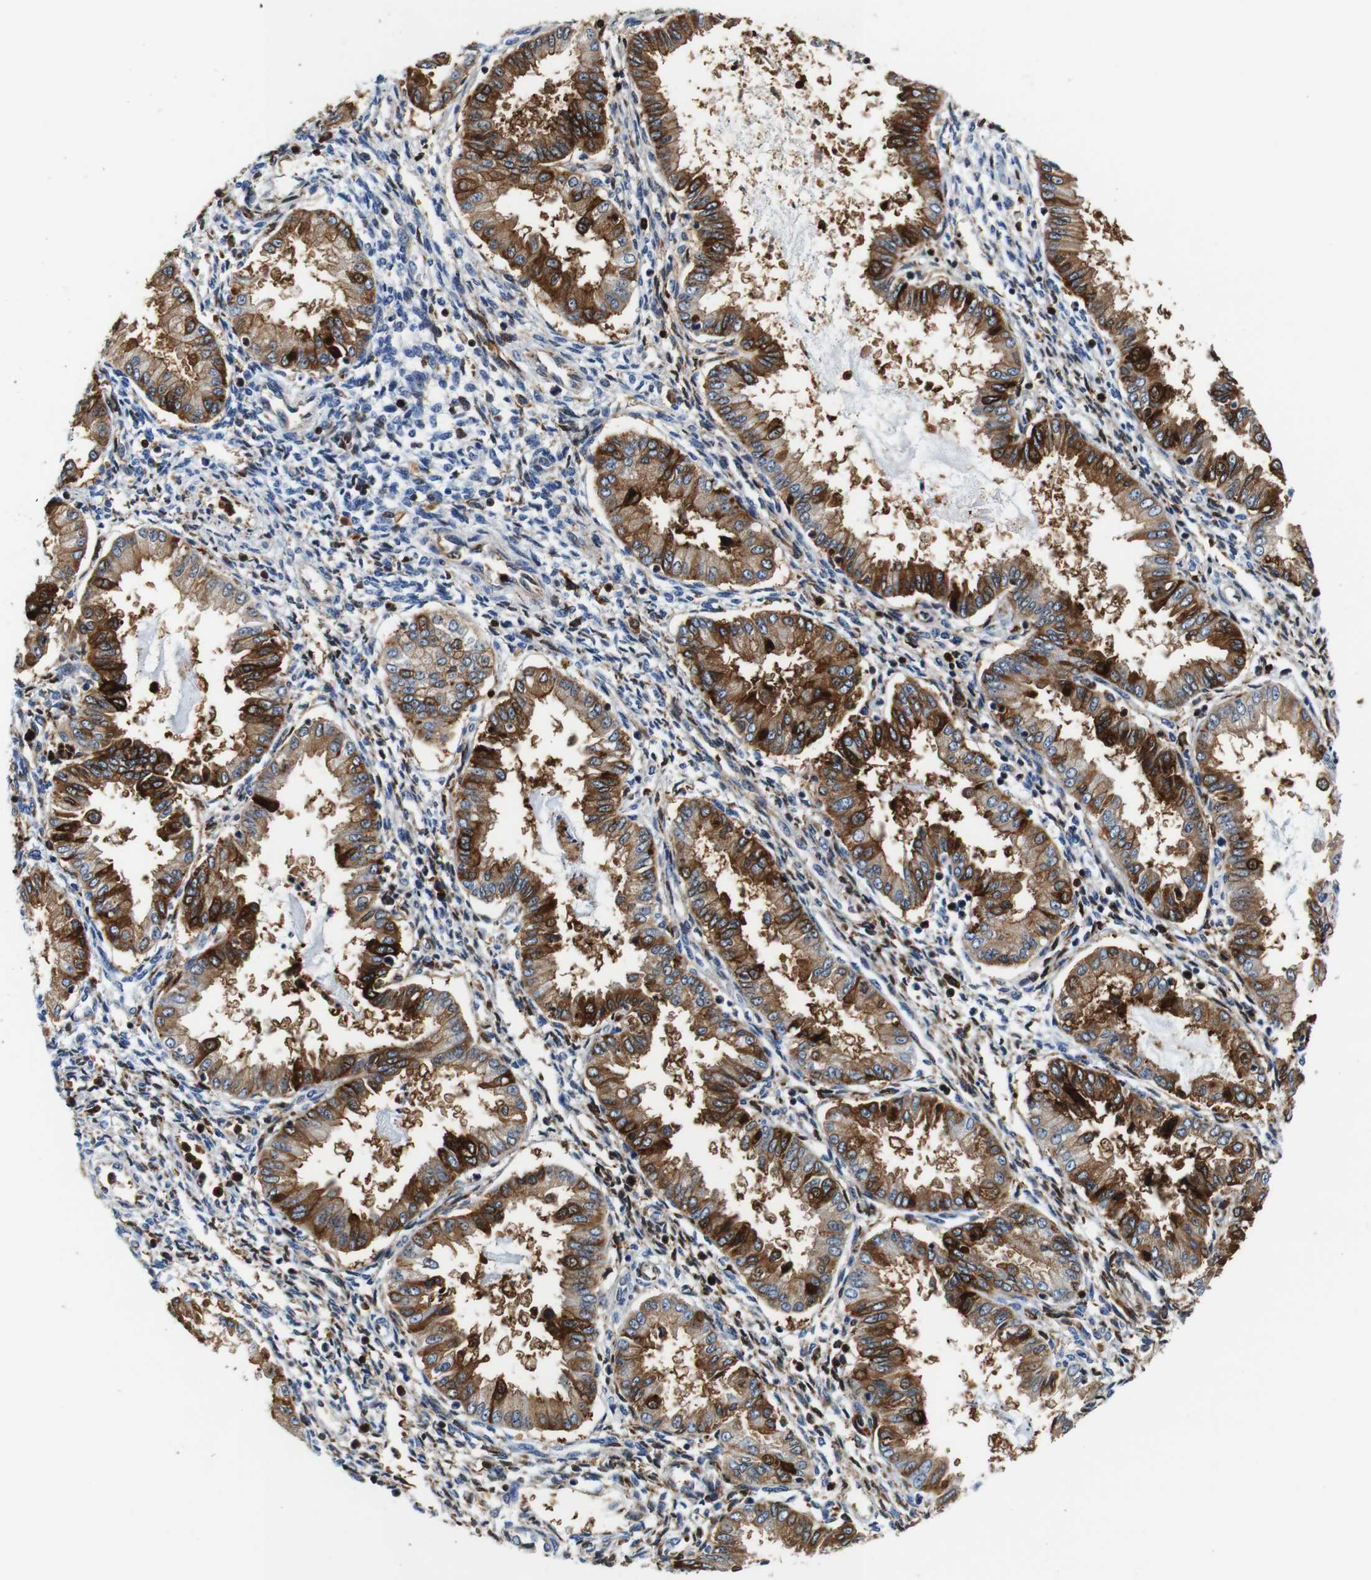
{"staining": {"intensity": "negative", "quantity": "none", "location": "none"}, "tissue": "endometrium", "cell_type": "Cells in endometrial stroma", "image_type": "normal", "snomed": [{"axis": "morphology", "description": "Normal tissue, NOS"}, {"axis": "topography", "description": "Endometrium"}], "caption": "Immunohistochemistry (IHC) of benign human endometrium displays no staining in cells in endometrial stroma.", "gene": "ANXA1", "patient": {"sex": "female", "age": 33}}